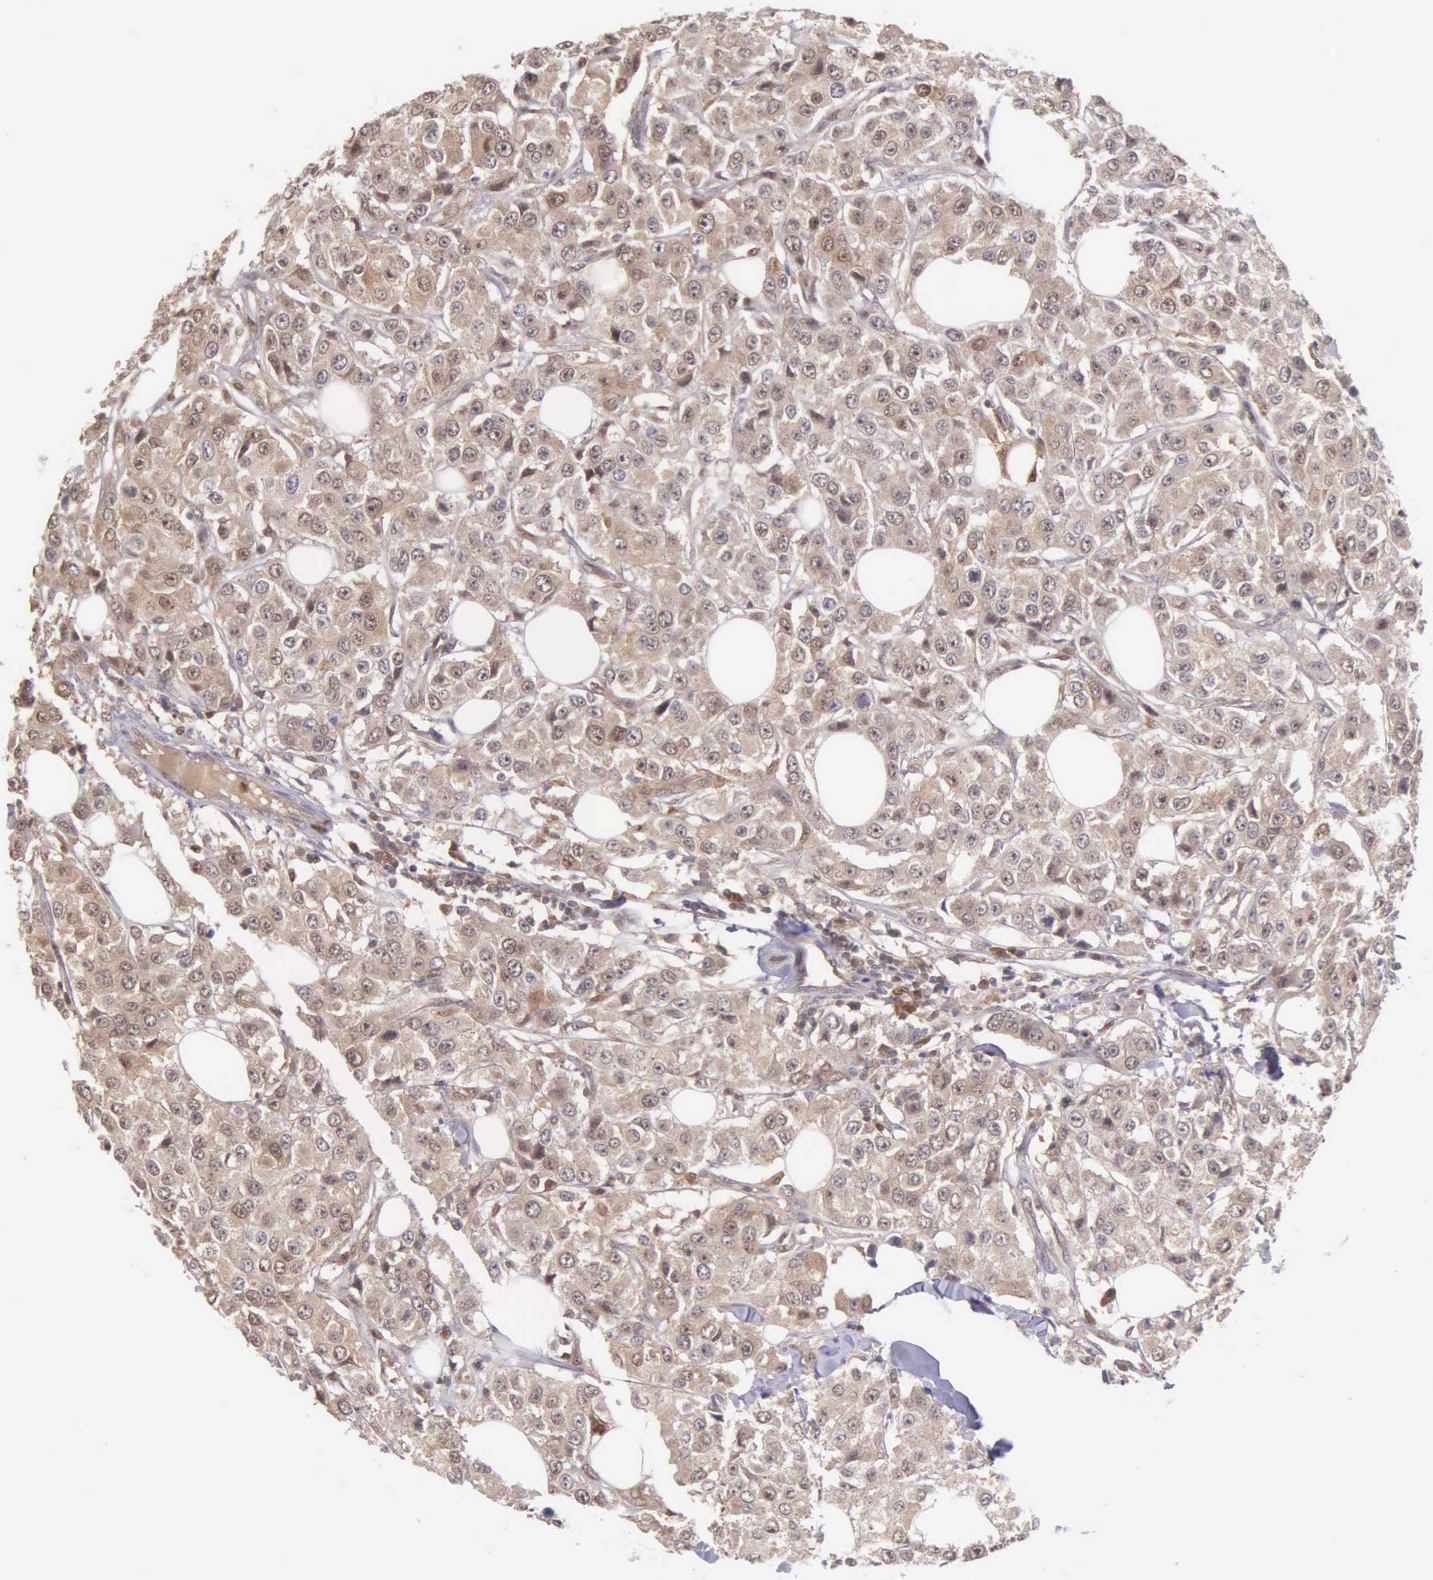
{"staining": {"intensity": "moderate", "quantity": ">75%", "location": "cytoplasmic/membranous"}, "tissue": "breast cancer", "cell_type": "Tumor cells", "image_type": "cancer", "snomed": [{"axis": "morphology", "description": "Duct carcinoma"}, {"axis": "topography", "description": "Breast"}], "caption": "Immunohistochemistry (IHC) photomicrograph of breast cancer (invasive ductal carcinoma) stained for a protein (brown), which shows medium levels of moderate cytoplasmic/membranous expression in about >75% of tumor cells.", "gene": "BID", "patient": {"sex": "female", "age": 58}}